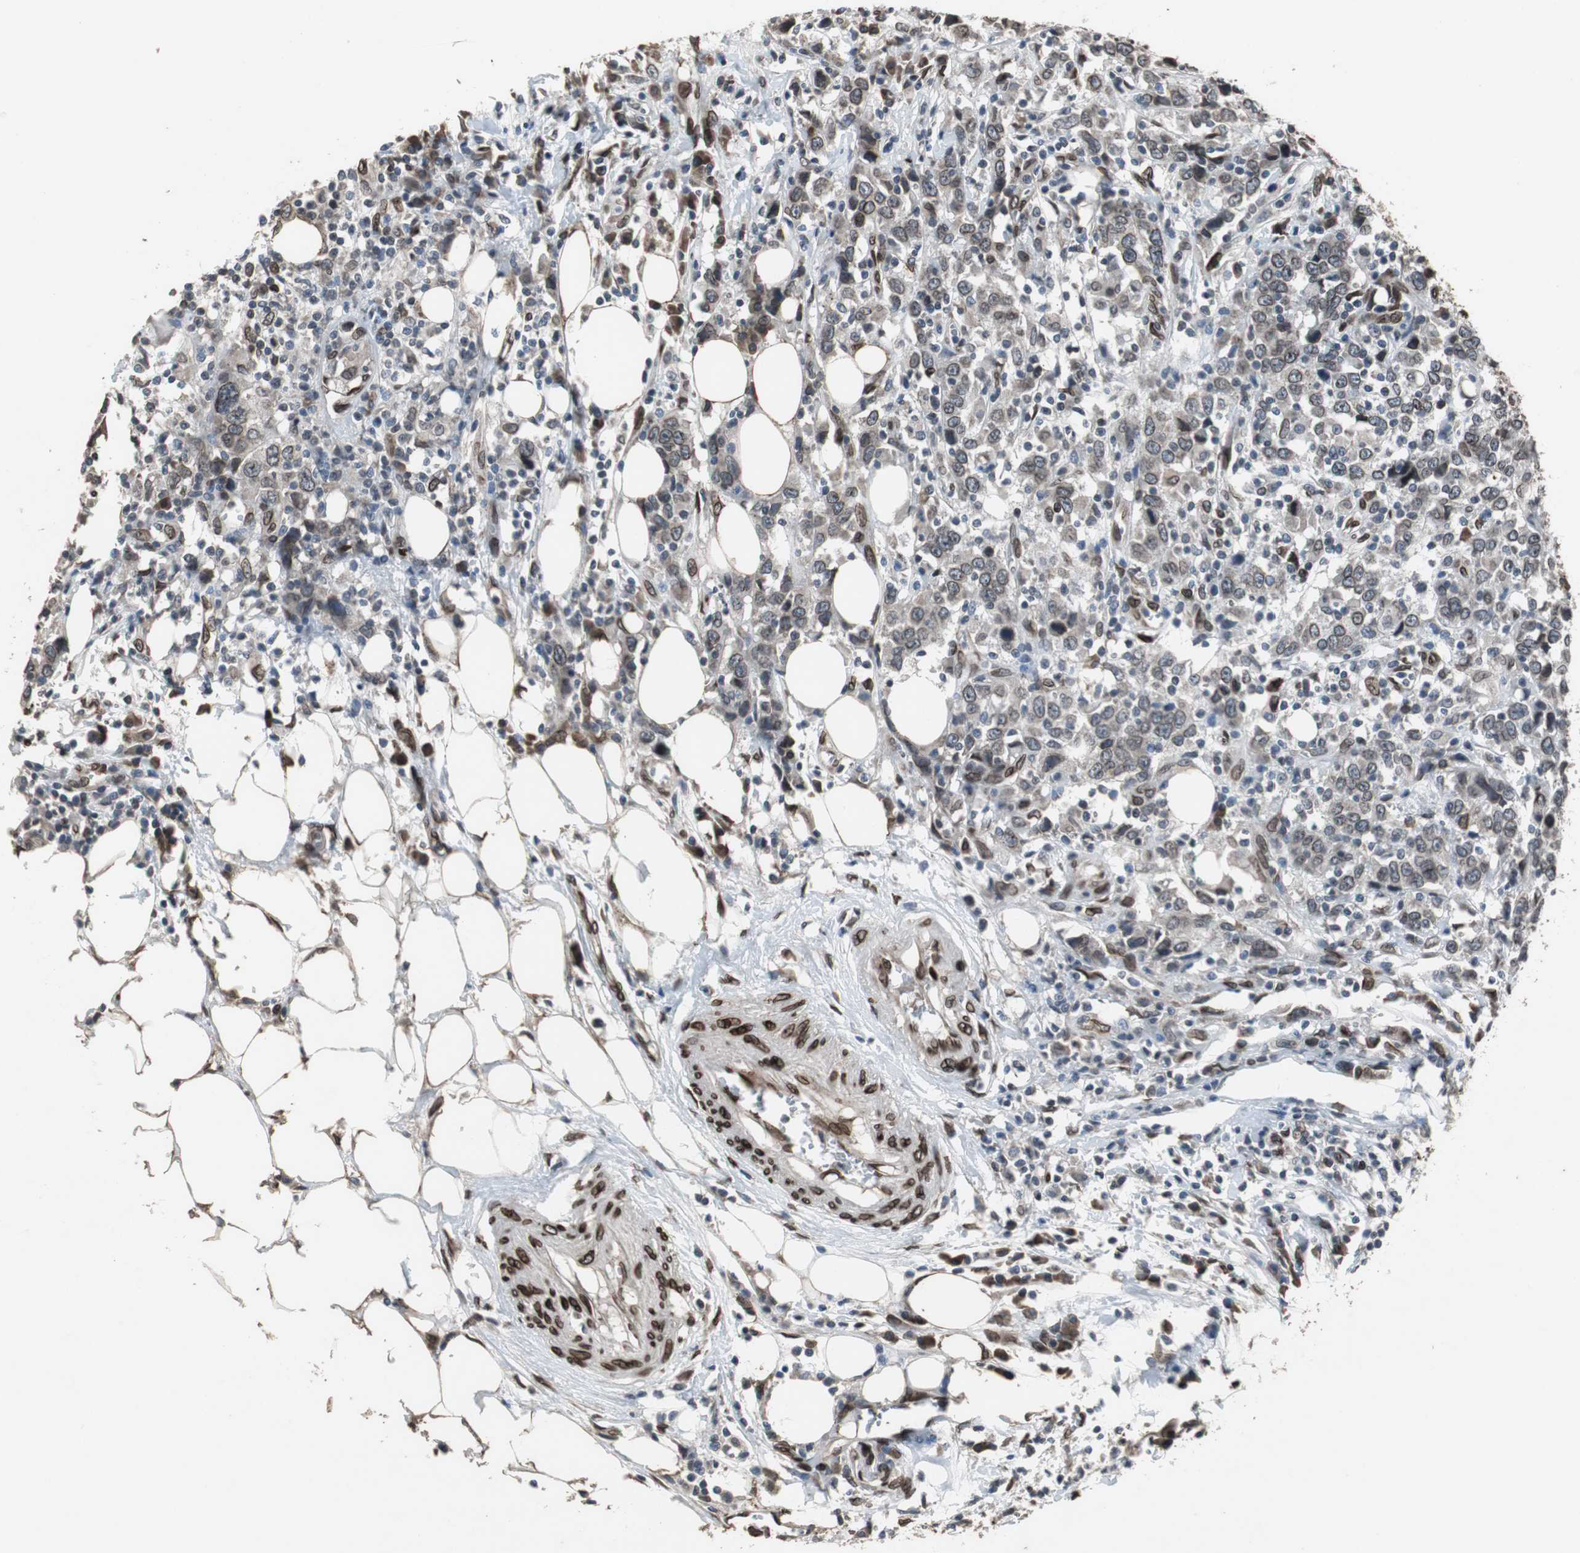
{"staining": {"intensity": "strong", "quantity": ">75%", "location": "cytoplasmic/membranous,nuclear"}, "tissue": "urothelial cancer", "cell_type": "Tumor cells", "image_type": "cancer", "snomed": [{"axis": "morphology", "description": "Urothelial carcinoma, High grade"}, {"axis": "topography", "description": "Urinary bladder"}], "caption": "Urothelial cancer stained with a brown dye exhibits strong cytoplasmic/membranous and nuclear positive expression in about >75% of tumor cells.", "gene": "LMNA", "patient": {"sex": "male", "age": 61}}